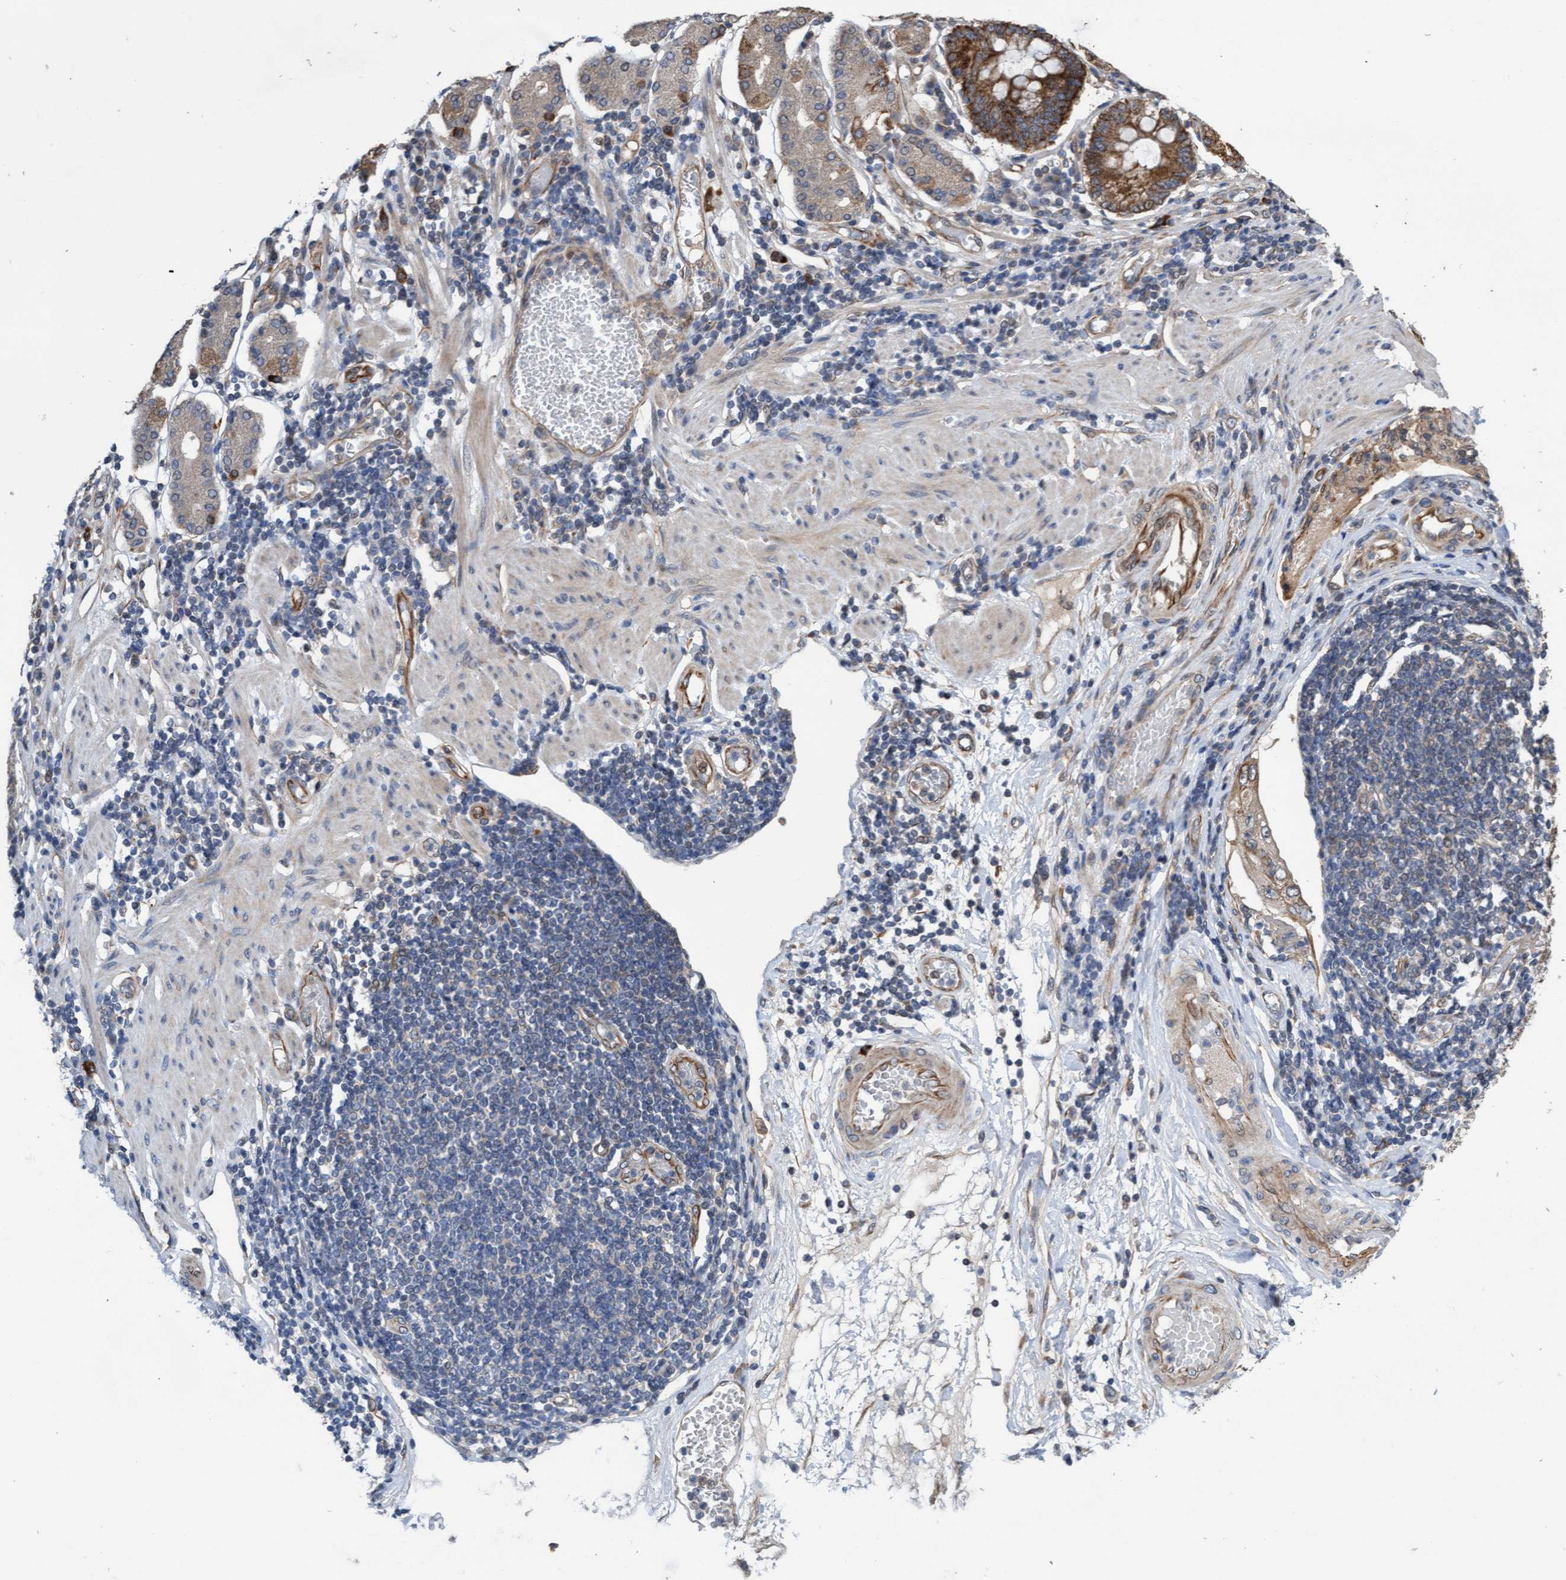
{"staining": {"intensity": "weak", "quantity": ">75%", "location": "cytoplasmic/membranous"}, "tissue": "stomach cancer", "cell_type": "Tumor cells", "image_type": "cancer", "snomed": [{"axis": "morphology", "description": "Adenocarcinoma, NOS"}, {"axis": "topography", "description": "Stomach"}], "caption": "Human stomach cancer stained with a brown dye demonstrates weak cytoplasmic/membranous positive positivity in approximately >75% of tumor cells.", "gene": "ITFG1", "patient": {"sex": "female", "age": 73}}